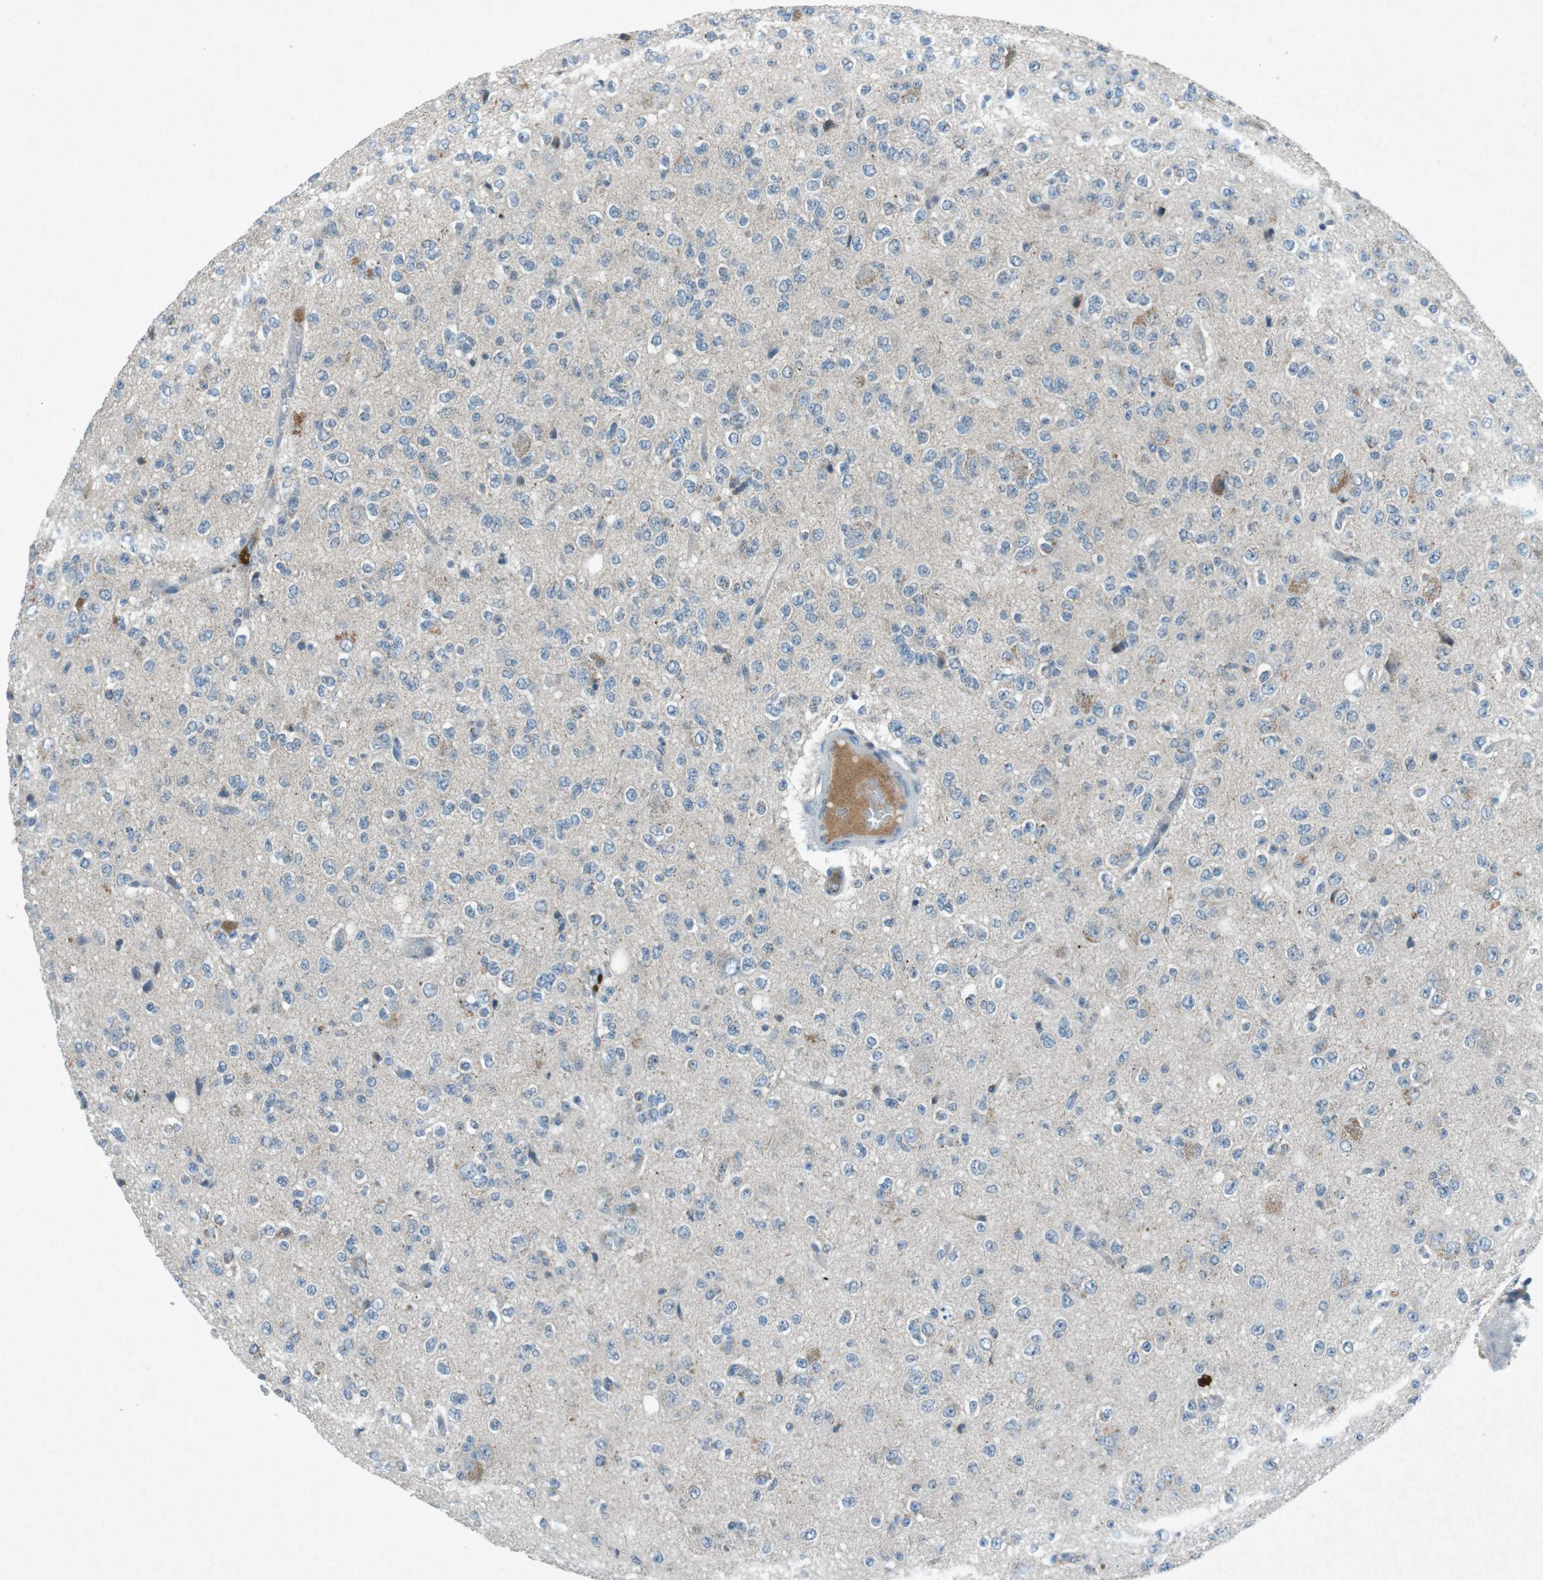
{"staining": {"intensity": "moderate", "quantity": "<25%", "location": "cytoplasmic/membranous"}, "tissue": "glioma", "cell_type": "Tumor cells", "image_type": "cancer", "snomed": [{"axis": "morphology", "description": "Glioma, malignant, High grade"}, {"axis": "topography", "description": "pancreas cauda"}], "caption": "DAB (3,3'-diaminobenzidine) immunohistochemical staining of high-grade glioma (malignant) shows moderate cytoplasmic/membranous protein expression in about <25% of tumor cells. The protein of interest is shown in brown color, while the nuclei are stained blue.", "gene": "FCRLA", "patient": {"sex": "male", "age": 60}}